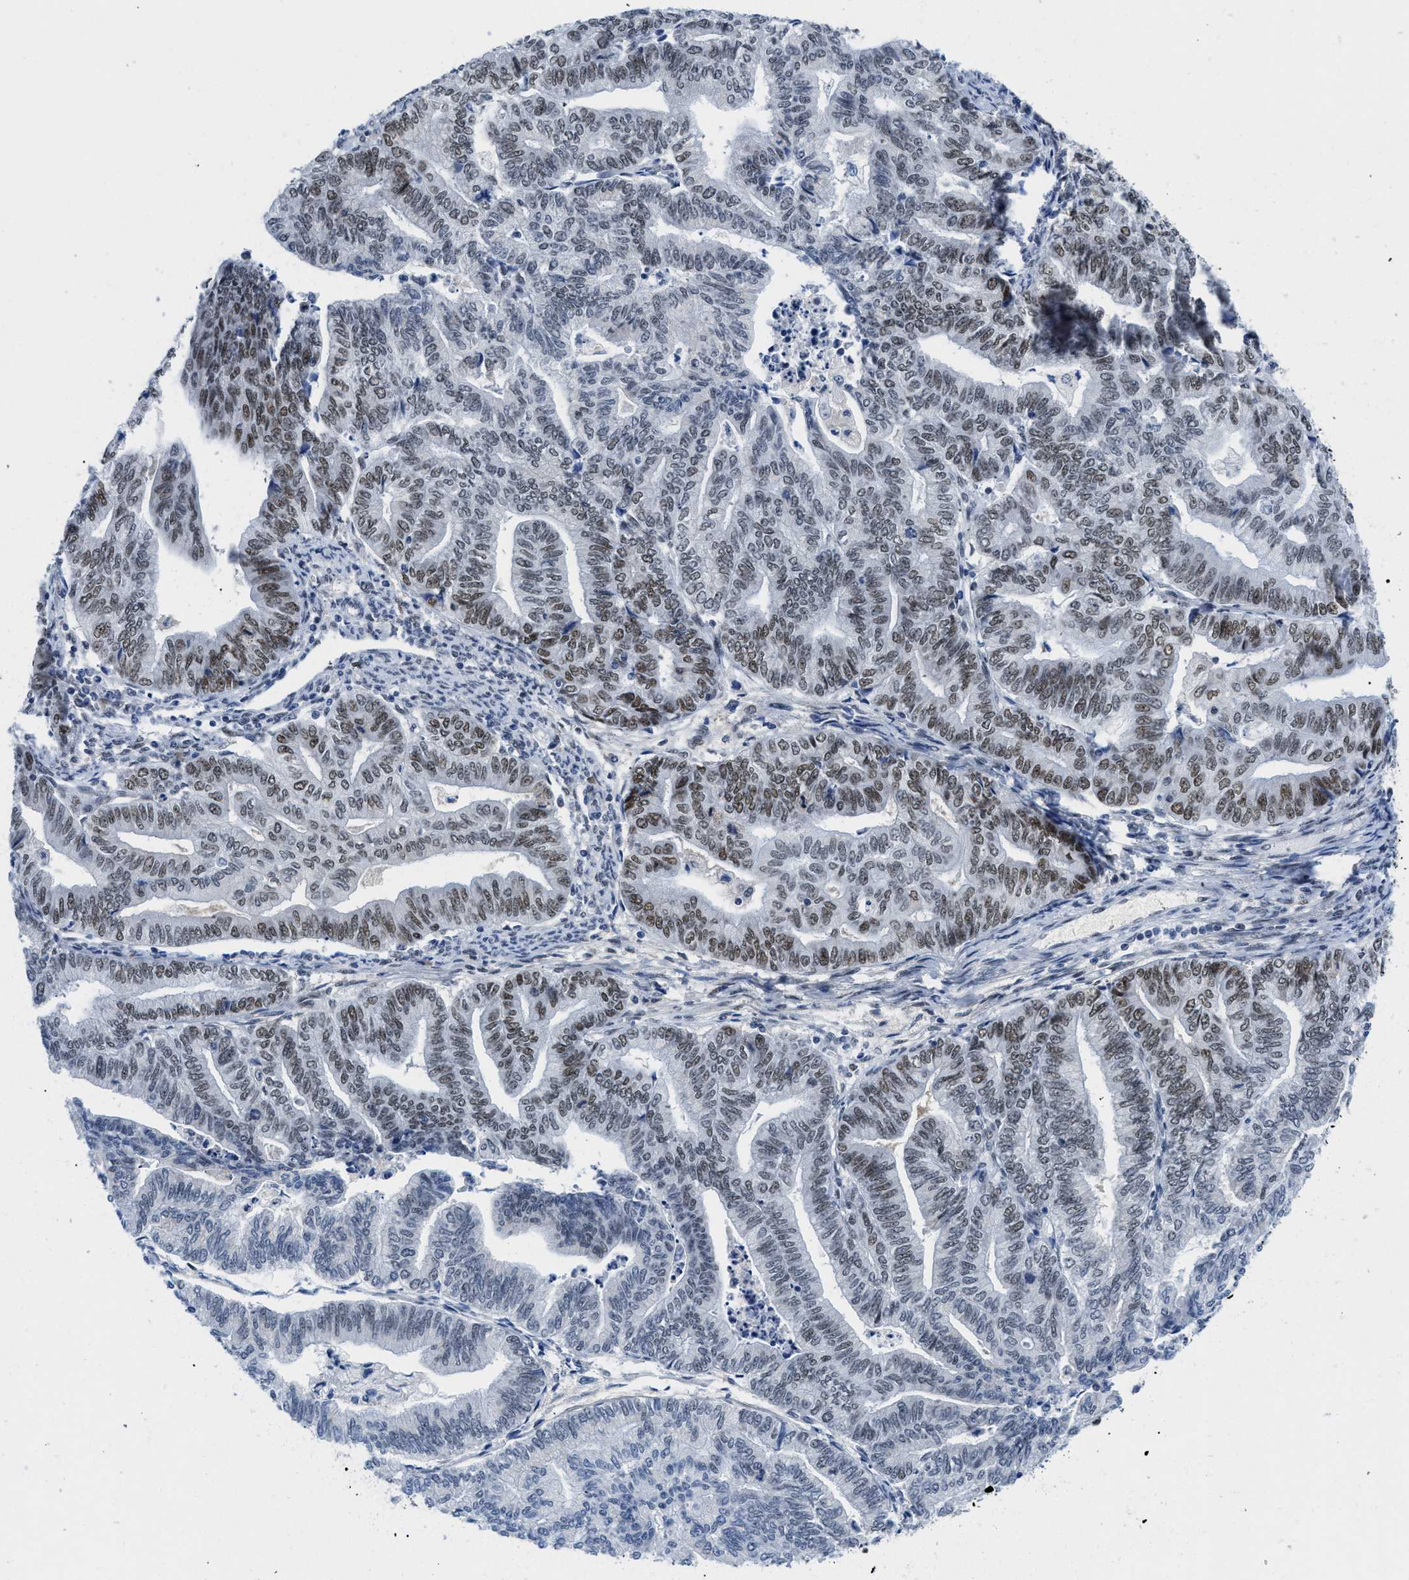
{"staining": {"intensity": "strong", "quantity": "25%-75%", "location": "nuclear"}, "tissue": "endometrial cancer", "cell_type": "Tumor cells", "image_type": "cancer", "snomed": [{"axis": "morphology", "description": "Adenocarcinoma, NOS"}, {"axis": "topography", "description": "Endometrium"}], "caption": "Endometrial cancer (adenocarcinoma) stained with IHC reveals strong nuclear staining in about 25%-75% of tumor cells.", "gene": "SMARCAD1", "patient": {"sex": "female", "age": 79}}